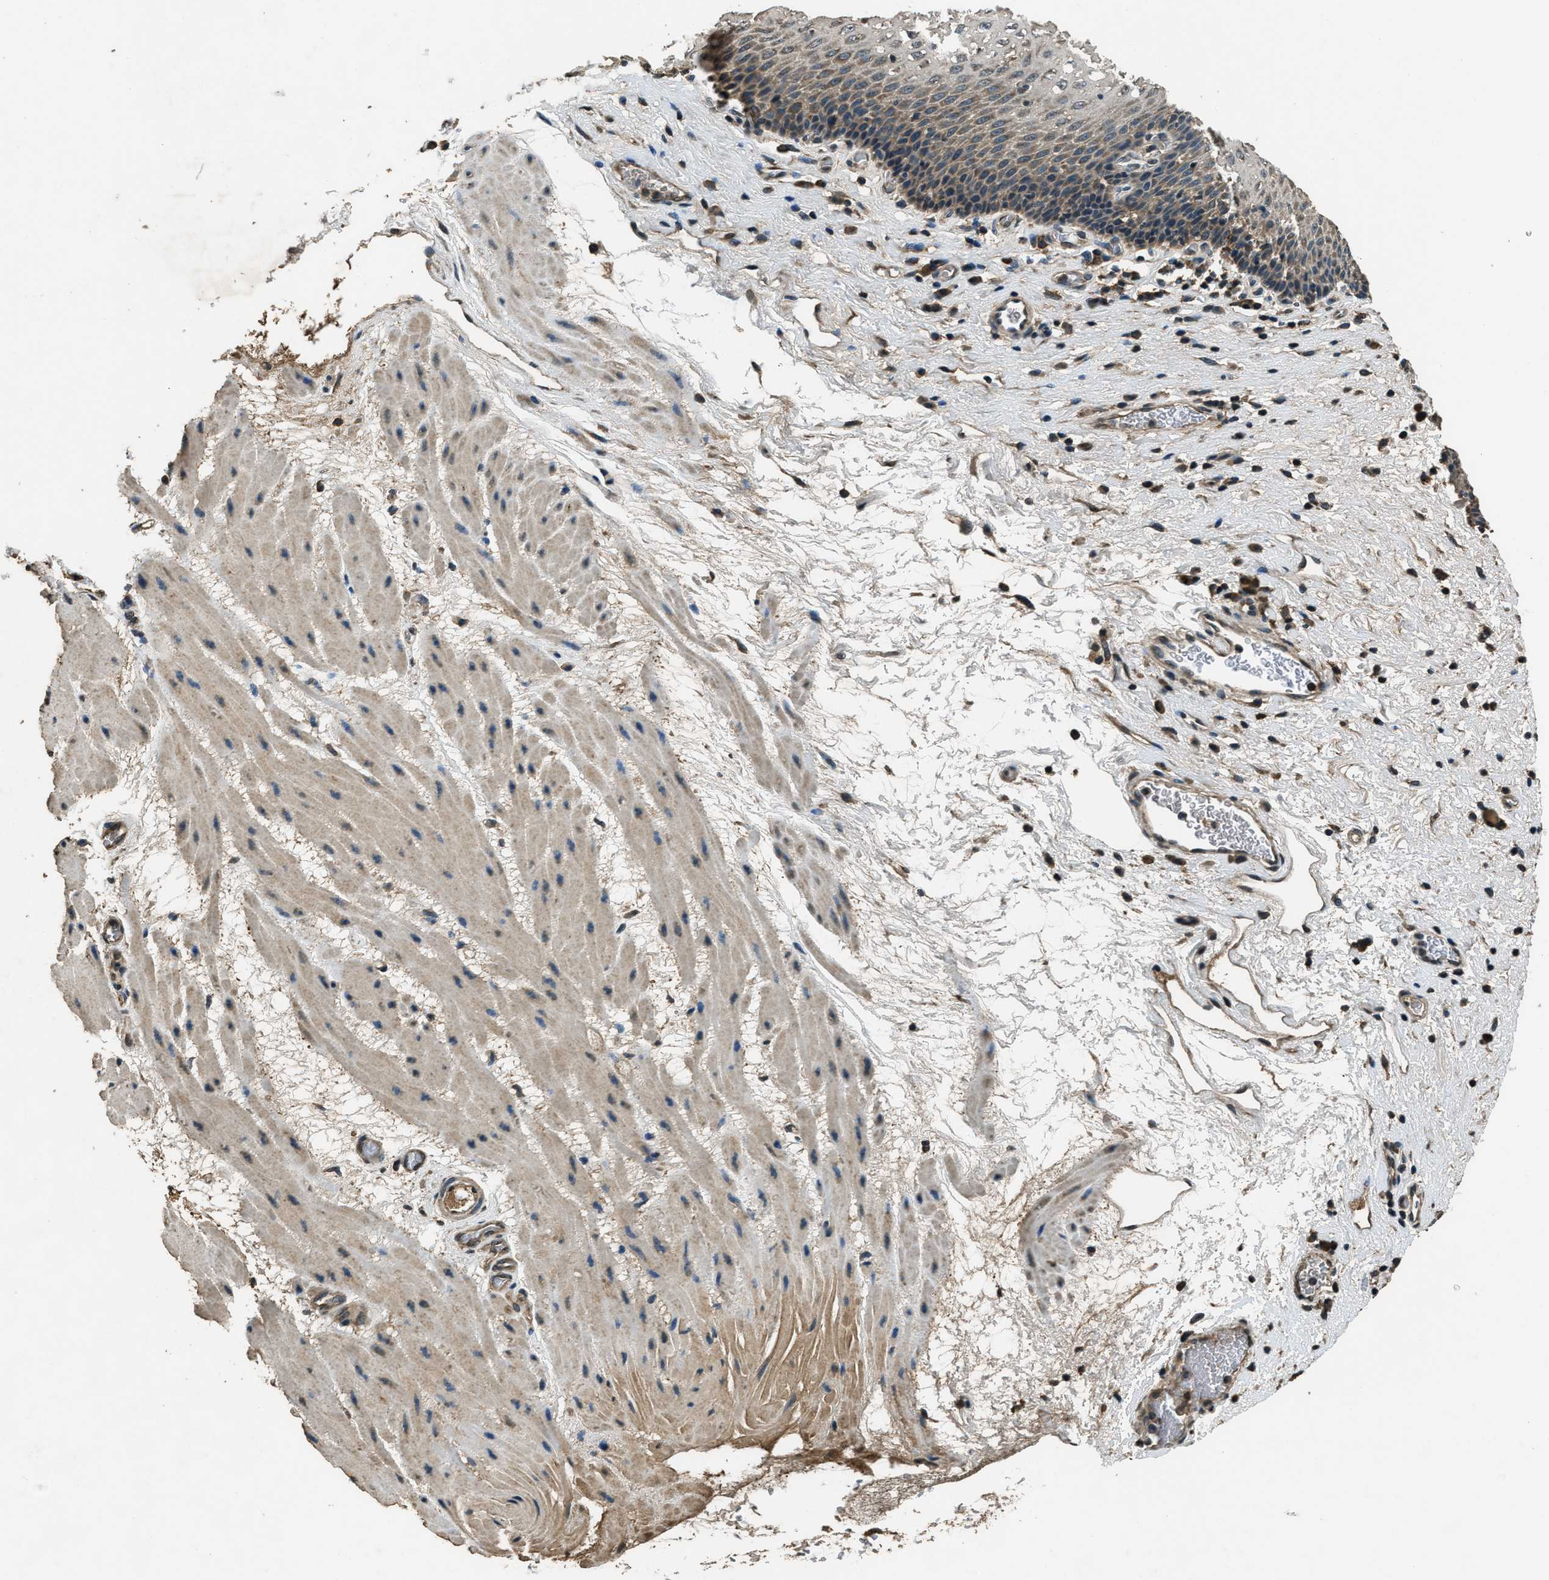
{"staining": {"intensity": "weak", "quantity": "<25%", "location": "cytoplasmic/membranous"}, "tissue": "esophagus", "cell_type": "Squamous epithelial cells", "image_type": "normal", "snomed": [{"axis": "morphology", "description": "Normal tissue, NOS"}, {"axis": "topography", "description": "Esophagus"}], "caption": "This is an immunohistochemistry micrograph of benign esophagus. There is no expression in squamous epithelial cells.", "gene": "SALL3", "patient": {"sex": "male", "age": 48}}